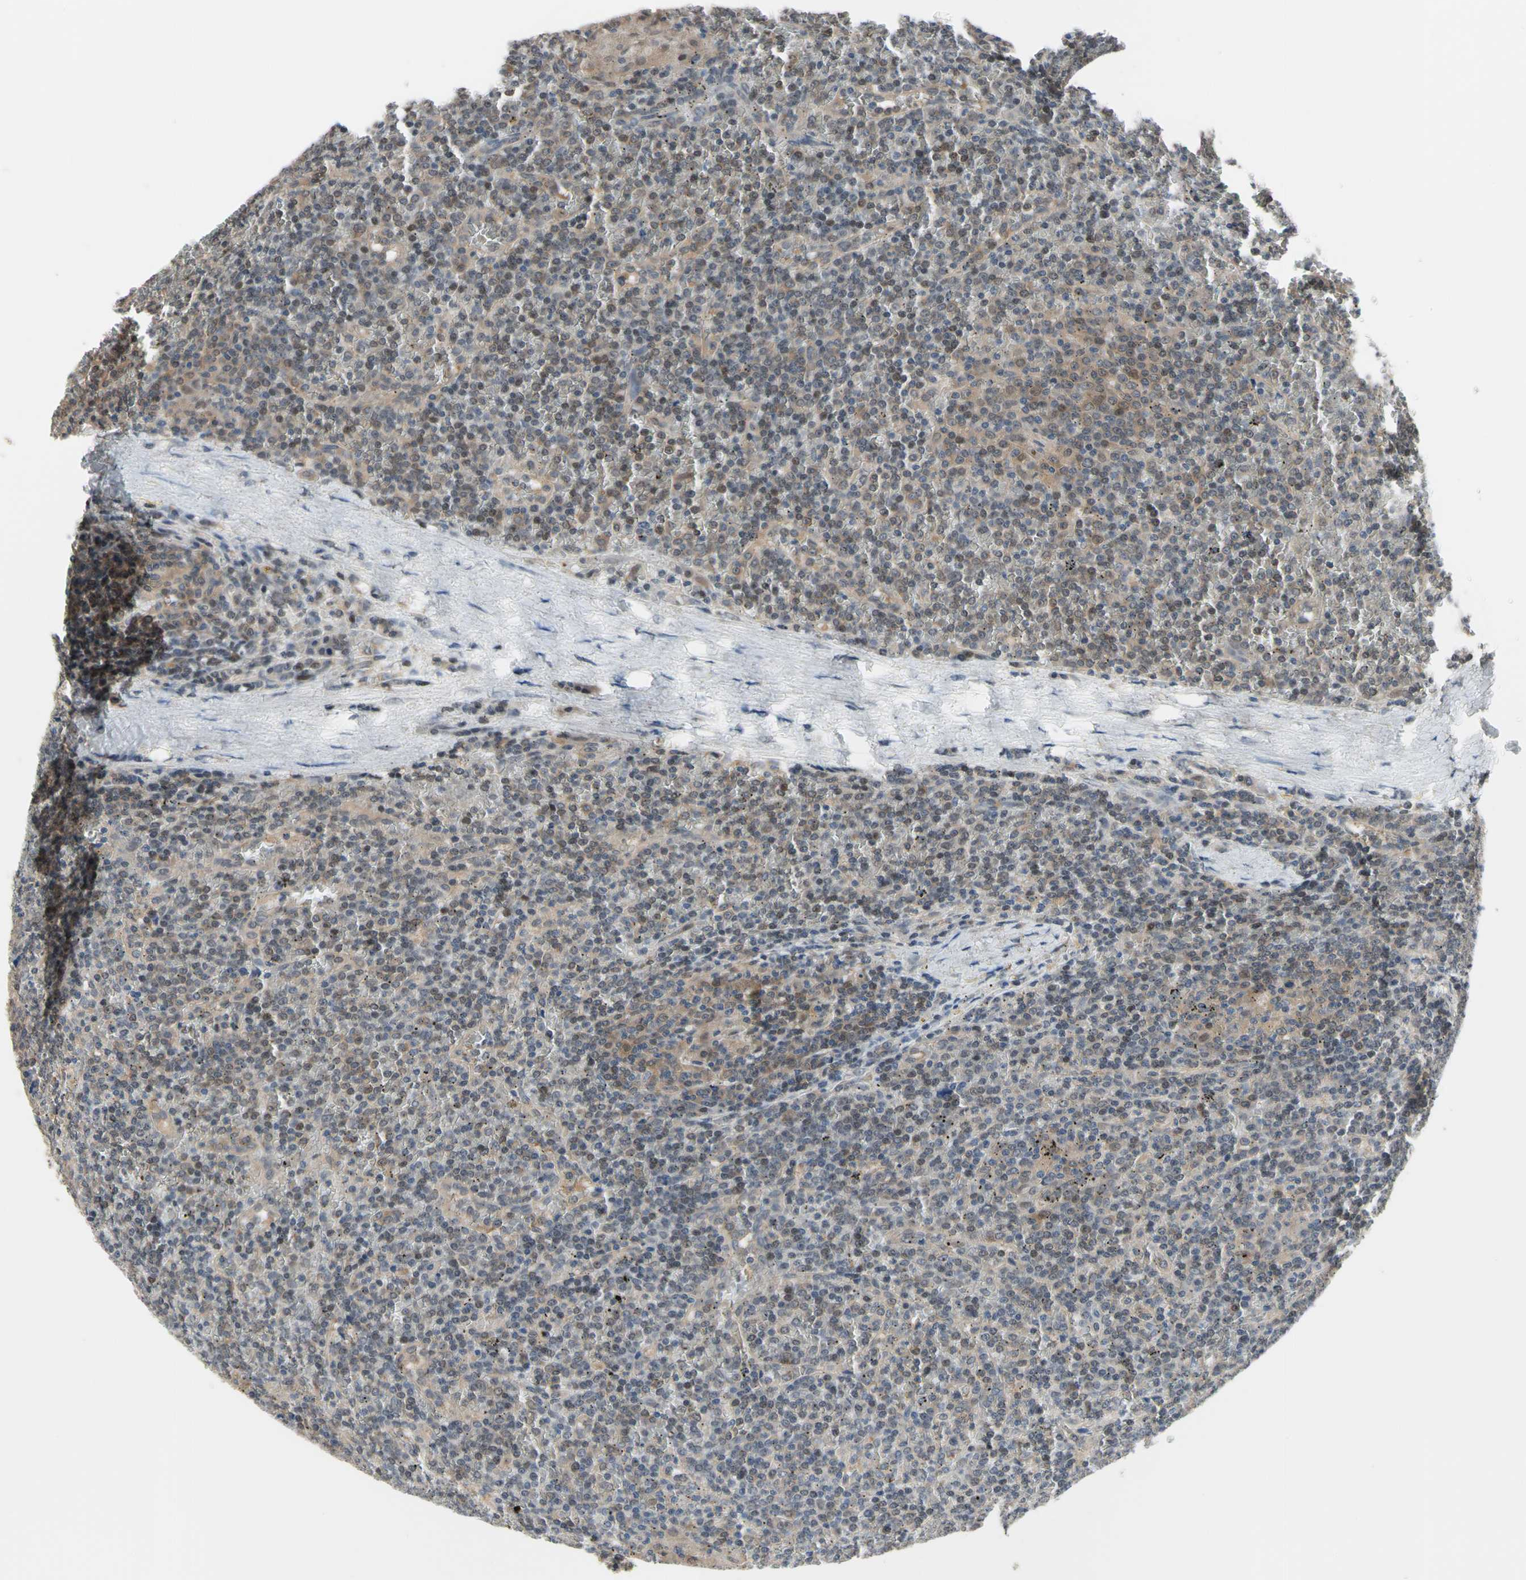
{"staining": {"intensity": "weak", "quantity": ">75%", "location": "cytoplasmic/membranous,nuclear"}, "tissue": "lymphoma", "cell_type": "Tumor cells", "image_type": "cancer", "snomed": [{"axis": "morphology", "description": "Malignant lymphoma, non-Hodgkin's type, Low grade"}, {"axis": "topography", "description": "Spleen"}], "caption": "This is a histology image of immunohistochemistry staining of lymphoma, which shows weak positivity in the cytoplasmic/membranous and nuclear of tumor cells.", "gene": "HSPA4", "patient": {"sex": "female", "age": 19}}